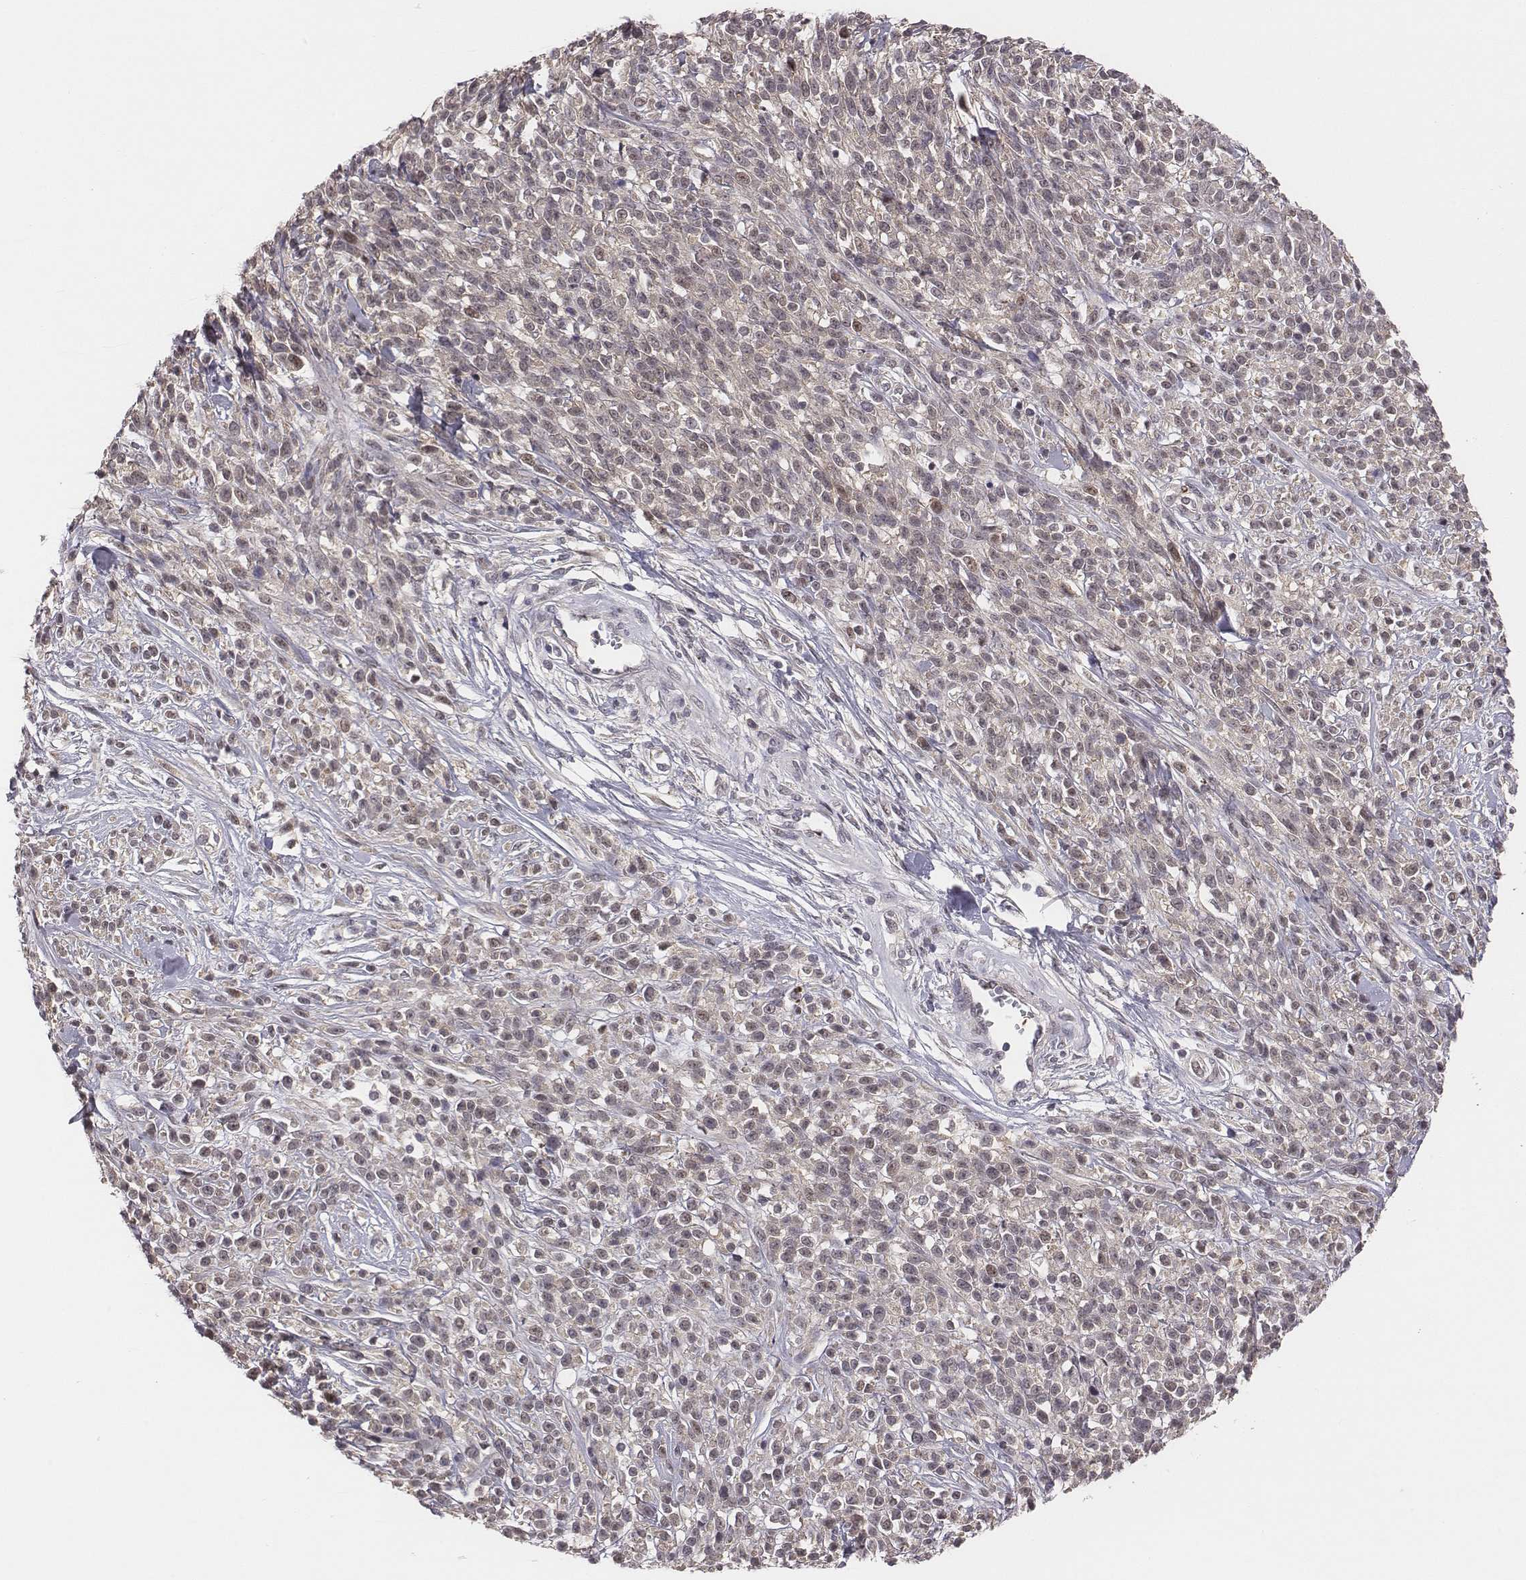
{"staining": {"intensity": "negative", "quantity": "none", "location": "none"}, "tissue": "melanoma", "cell_type": "Tumor cells", "image_type": "cancer", "snomed": [{"axis": "morphology", "description": "Malignant melanoma, NOS"}, {"axis": "topography", "description": "Skin"}, {"axis": "topography", "description": "Skin of trunk"}], "caption": "IHC of malignant melanoma reveals no positivity in tumor cells. (DAB (3,3'-diaminobenzidine) immunohistochemistry (IHC) visualized using brightfield microscopy, high magnification).", "gene": "SMURF2", "patient": {"sex": "male", "age": 74}}